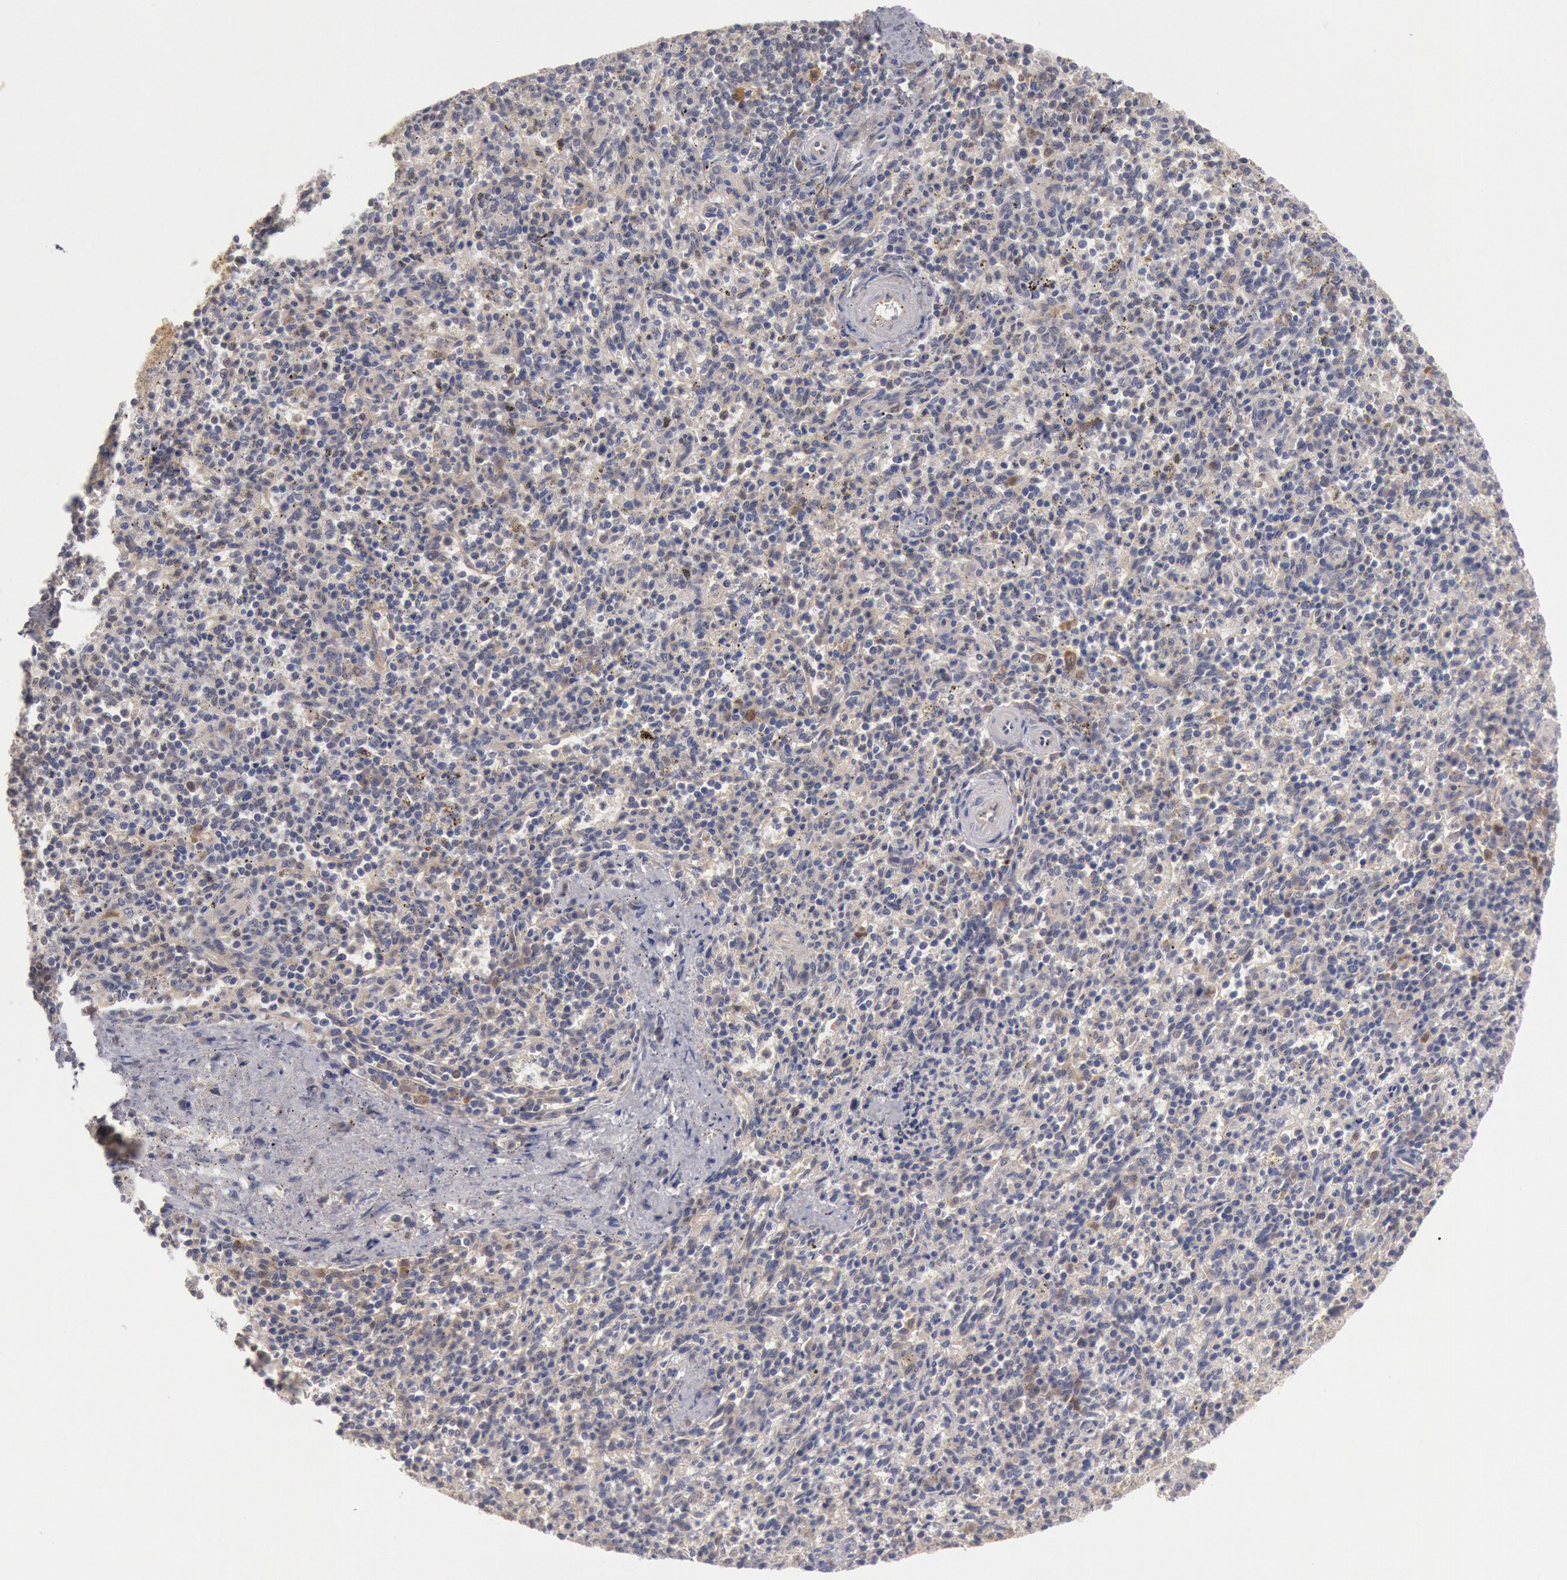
{"staining": {"intensity": "weak", "quantity": "<25%", "location": "cytoplasmic/membranous"}, "tissue": "spleen", "cell_type": "Cells in red pulp", "image_type": "normal", "snomed": [{"axis": "morphology", "description": "Normal tissue, NOS"}, {"axis": "topography", "description": "Spleen"}], "caption": "IHC image of unremarkable spleen stained for a protein (brown), which exhibits no positivity in cells in red pulp.", "gene": "DNAJA1", "patient": {"sex": "male", "age": 72}}